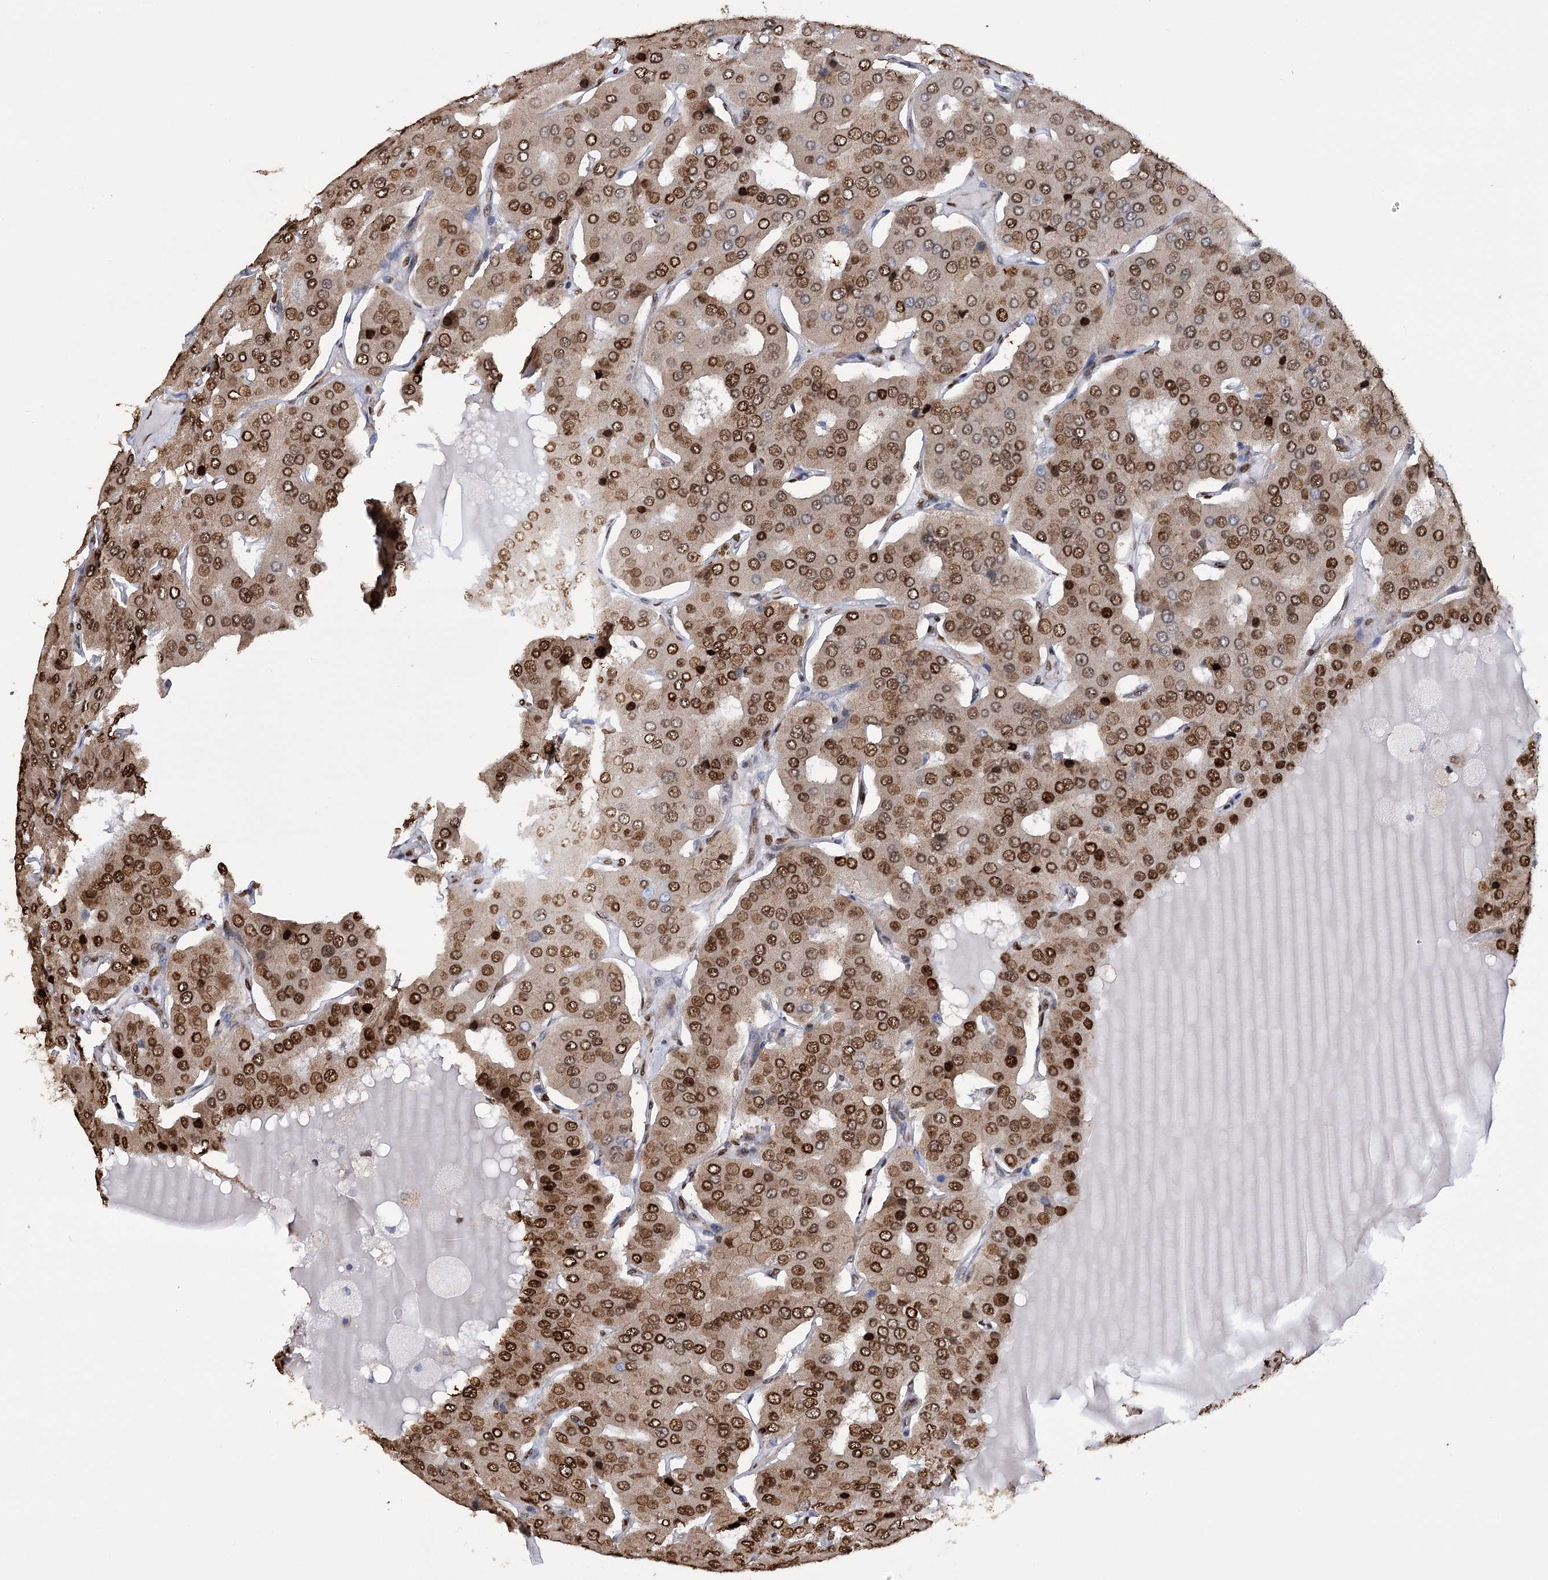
{"staining": {"intensity": "strong", "quantity": "25%-75%", "location": "nuclear"}, "tissue": "parathyroid gland", "cell_type": "Glandular cells", "image_type": "normal", "snomed": [{"axis": "morphology", "description": "Normal tissue, NOS"}, {"axis": "morphology", "description": "Adenoma, NOS"}, {"axis": "topography", "description": "Parathyroid gland"}], "caption": "Protein expression analysis of unremarkable human parathyroid gland reveals strong nuclear staining in about 25%-75% of glandular cells.", "gene": "NFU1", "patient": {"sex": "female", "age": 86}}